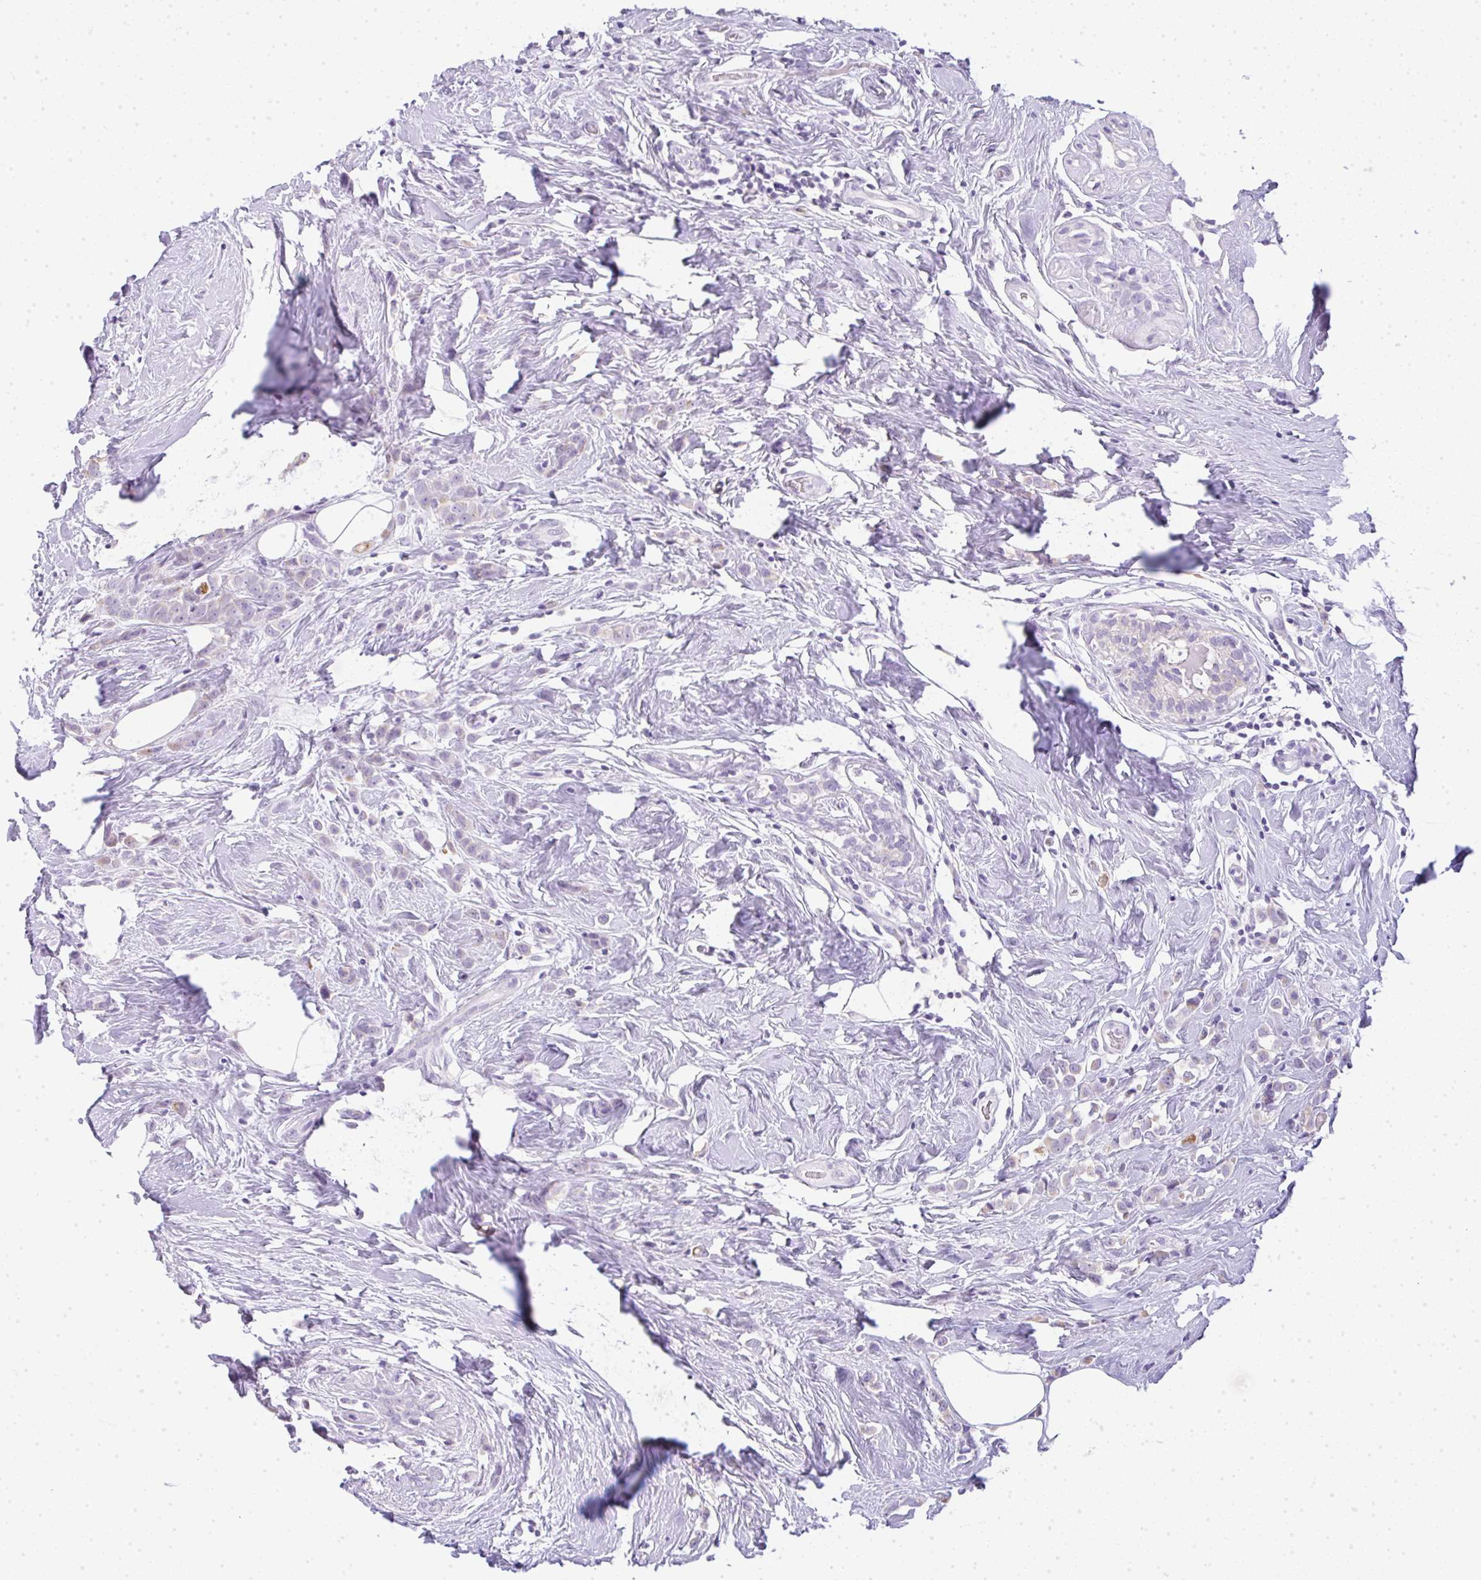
{"staining": {"intensity": "moderate", "quantity": "<25%", "location": "cytoplasmic/membranous"}, "tissue": "breast cancer", "cell_type": "Tumor cells", "image_type": "cancer", "snomed": [{"axis": "morphology", "description": "Duct carcinoma"}, {"axis": "topography", "description": "Breast"}], "caption": "A micrograph showing moderate cytoplasmic/membranous staining in approximately <25% of tumor cells in invasive ductal carcinoma (breast), as visualized by brown immunohistochemical staining.", "gene": "LPAR4", "patient": {"sex": "female", "age": 80}}